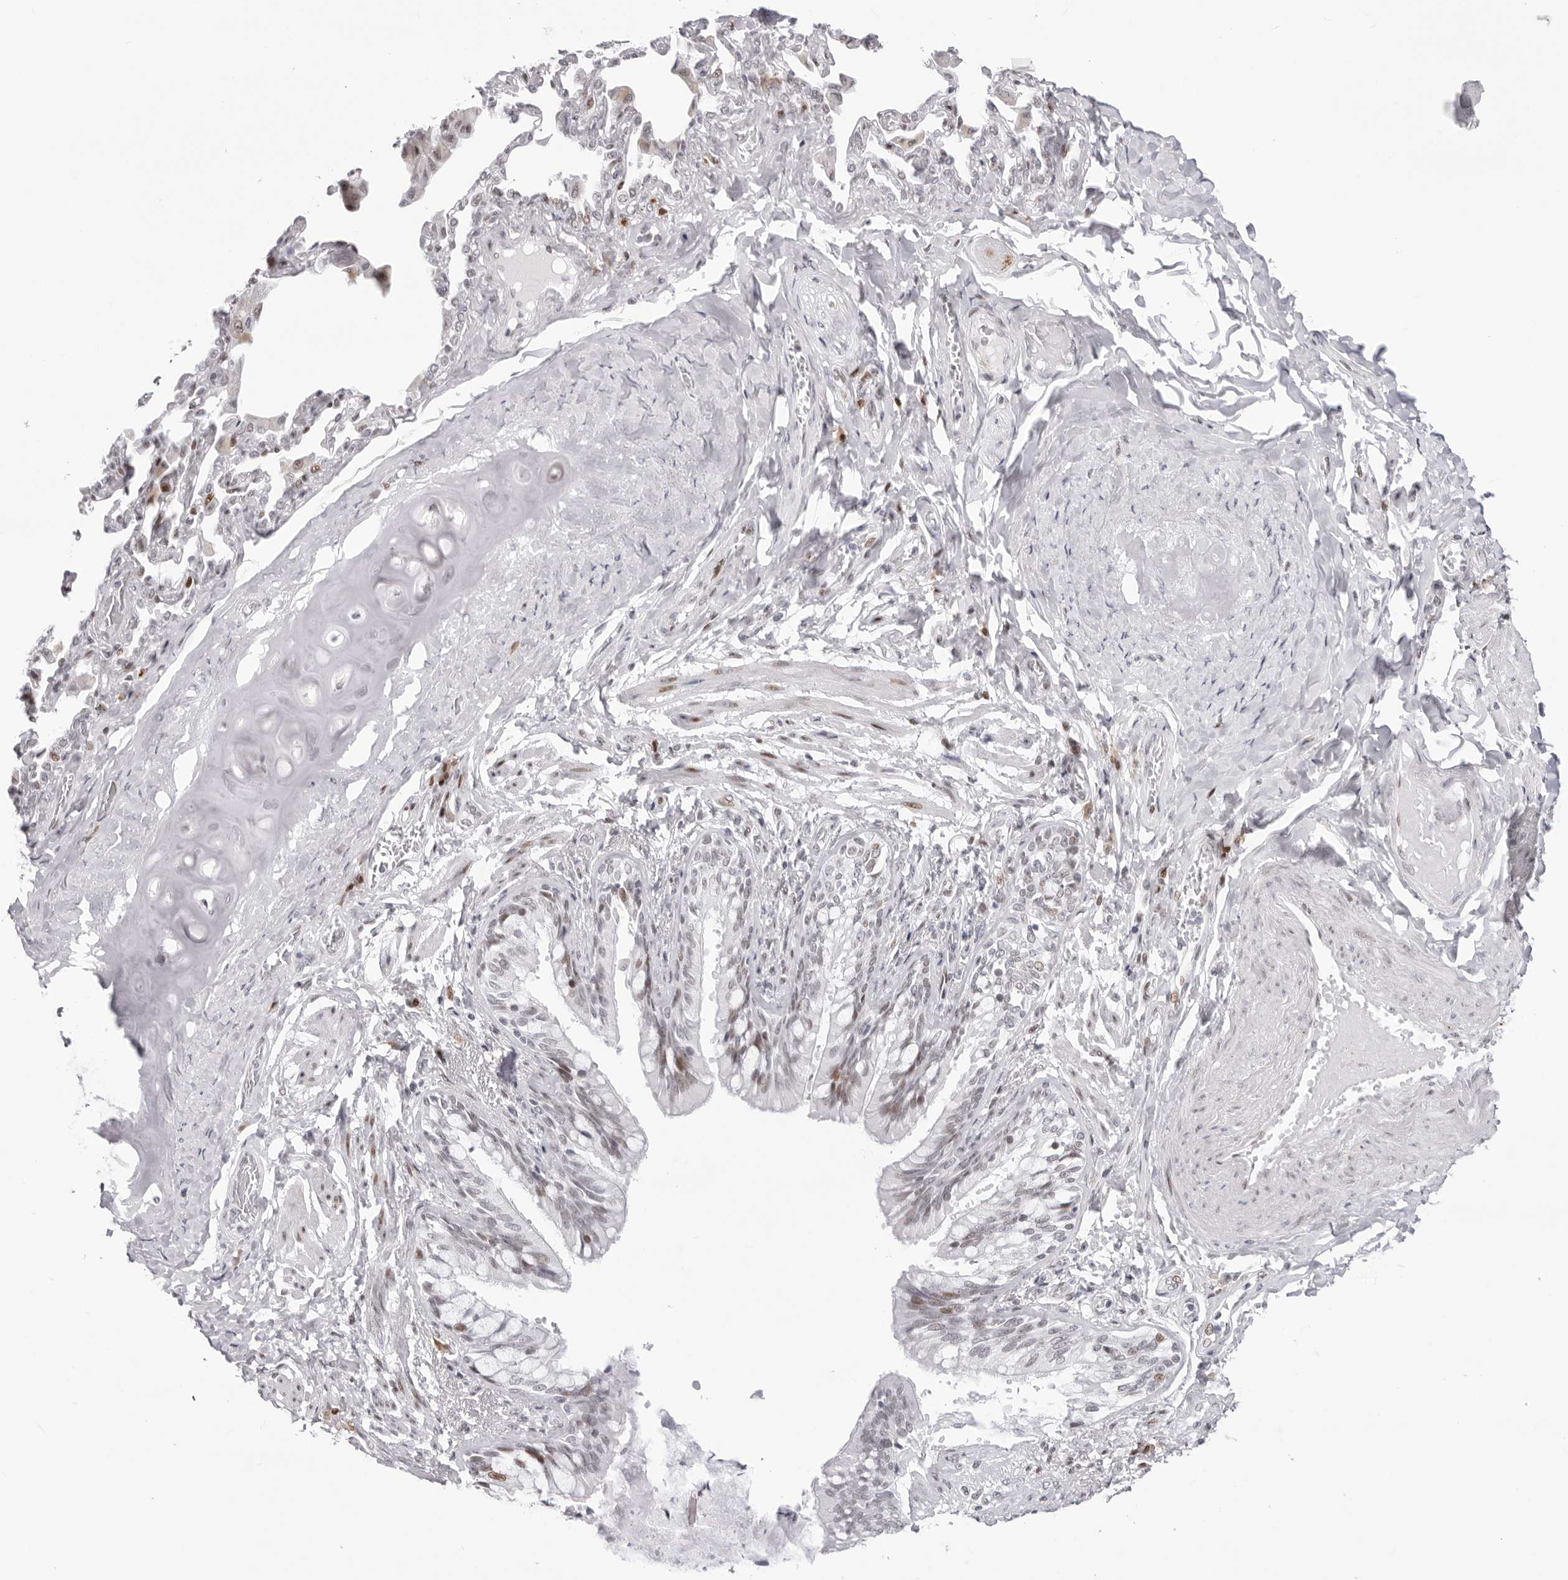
{"staining": {"intensity": "moderate", "quantity": "25%-75%", "location": "nuclear"}, "tissue": "bronchus", "cell_type": "Respiratory epithelial cells", "image_type": "normal", "snomed": [{"axis": "morphology", "description": "Normal tissue, NOS"}, {"axis": "morphology", "description": "Inflammation, NOS"}, {"axis": "topography", "description": "Lung"}], "caption": "An IHC micrograph of normal tissue is shown. Protein staining in brown shows moderate nuclear positivity in bronchus within respiratory epithelial cells. (DAB IHC with brightfield microscopy, high magnification).", "gene": "NTPCR", "patient": {"sex": "female", "age": 46}}